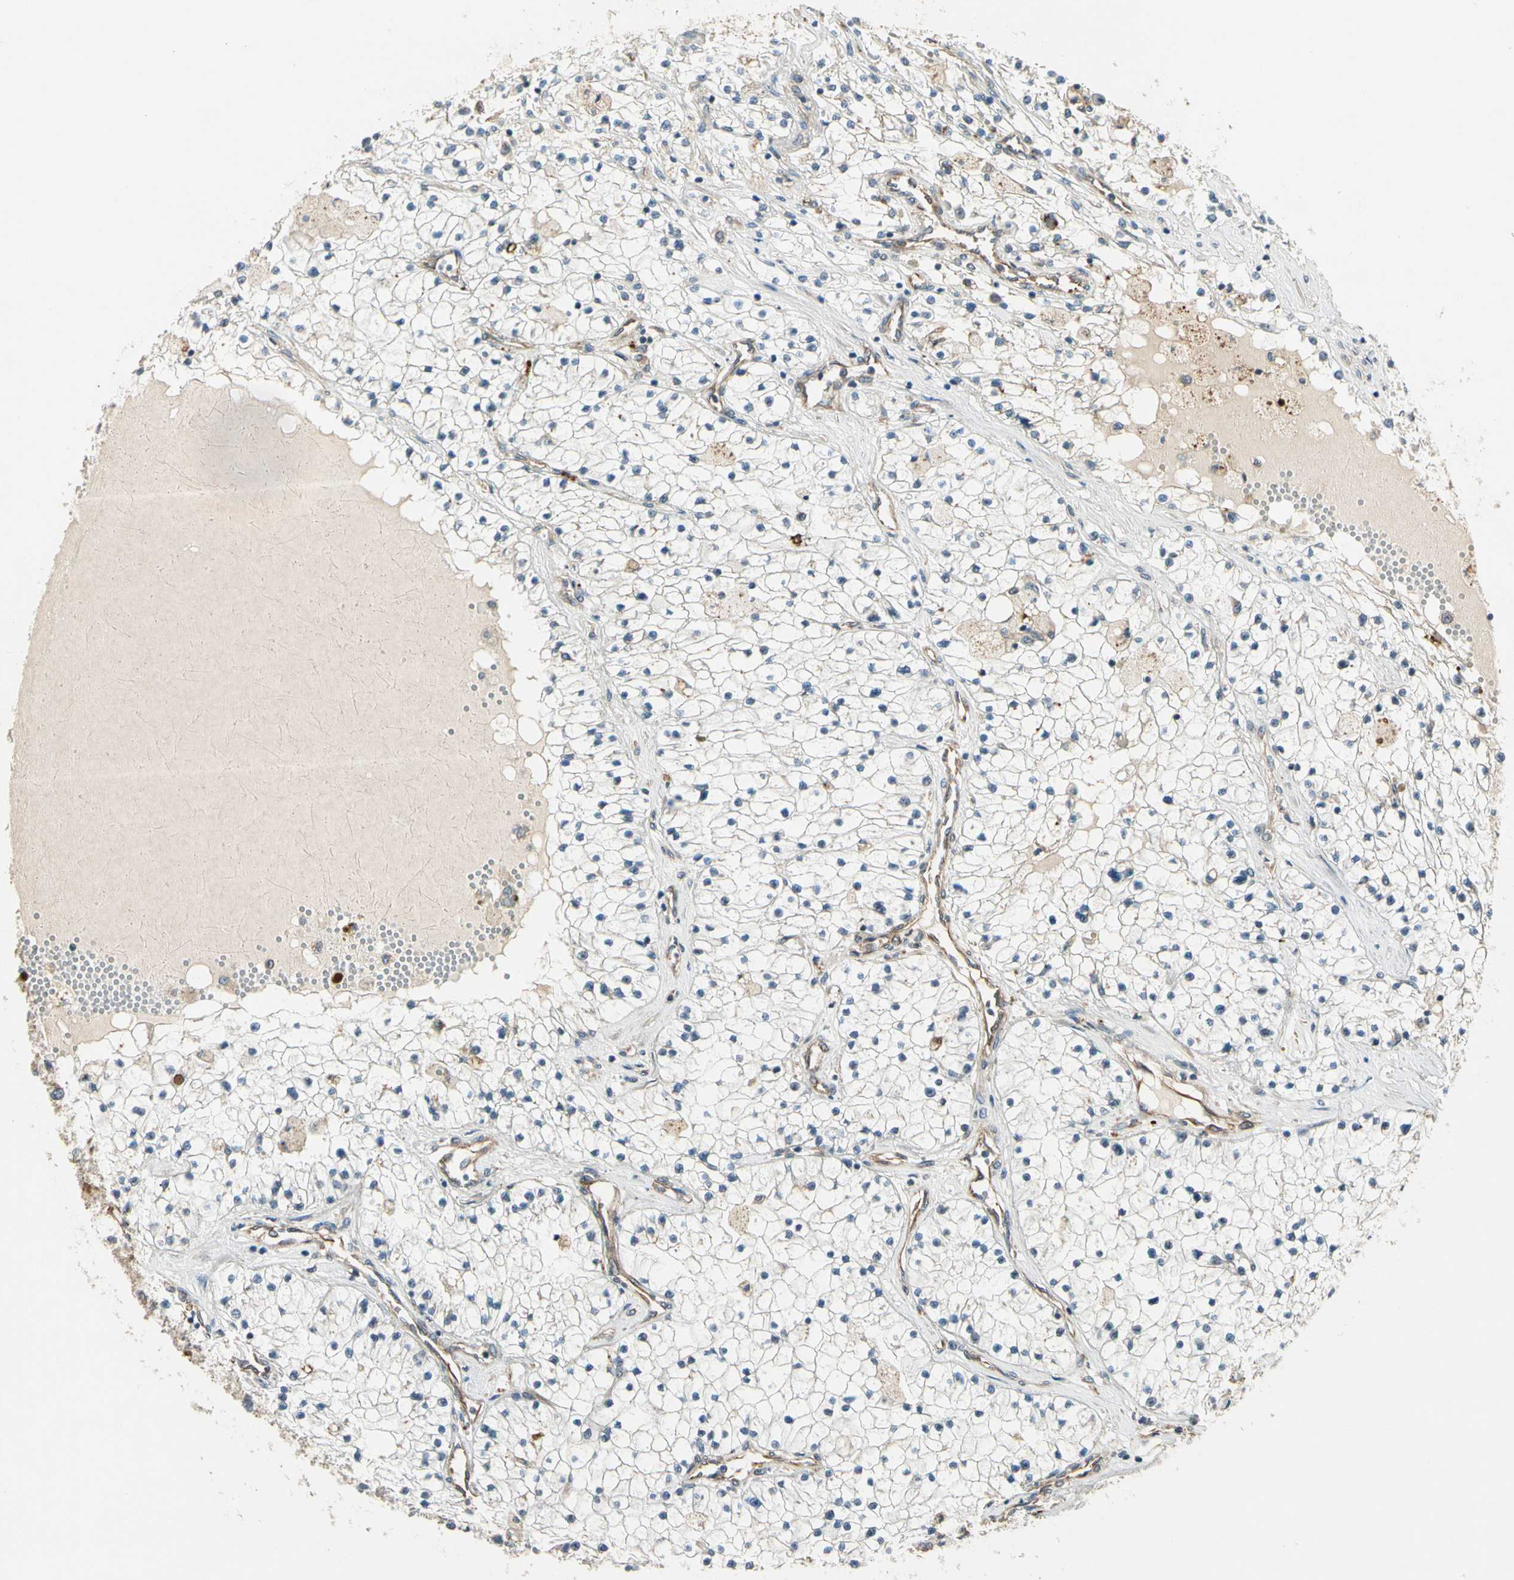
{"staining": {"intensity": "negative", "quantity": "none", "location": "none"}, "tissue": "renal cancer", "cell_type": "Tumor cells", "image_type": "cancer", "snomed": [{"axis": "morphology", "description": "Adenocarcinoma, NOS"}, {"axis": "topography", "description": "Kidney"}], "caption": "Adenocarcinoma (renal) stained for a protein using IHC shows no staining tumor cells.", "gene": "ROCK2", "patient": {"sex": "male", "age": 68}}